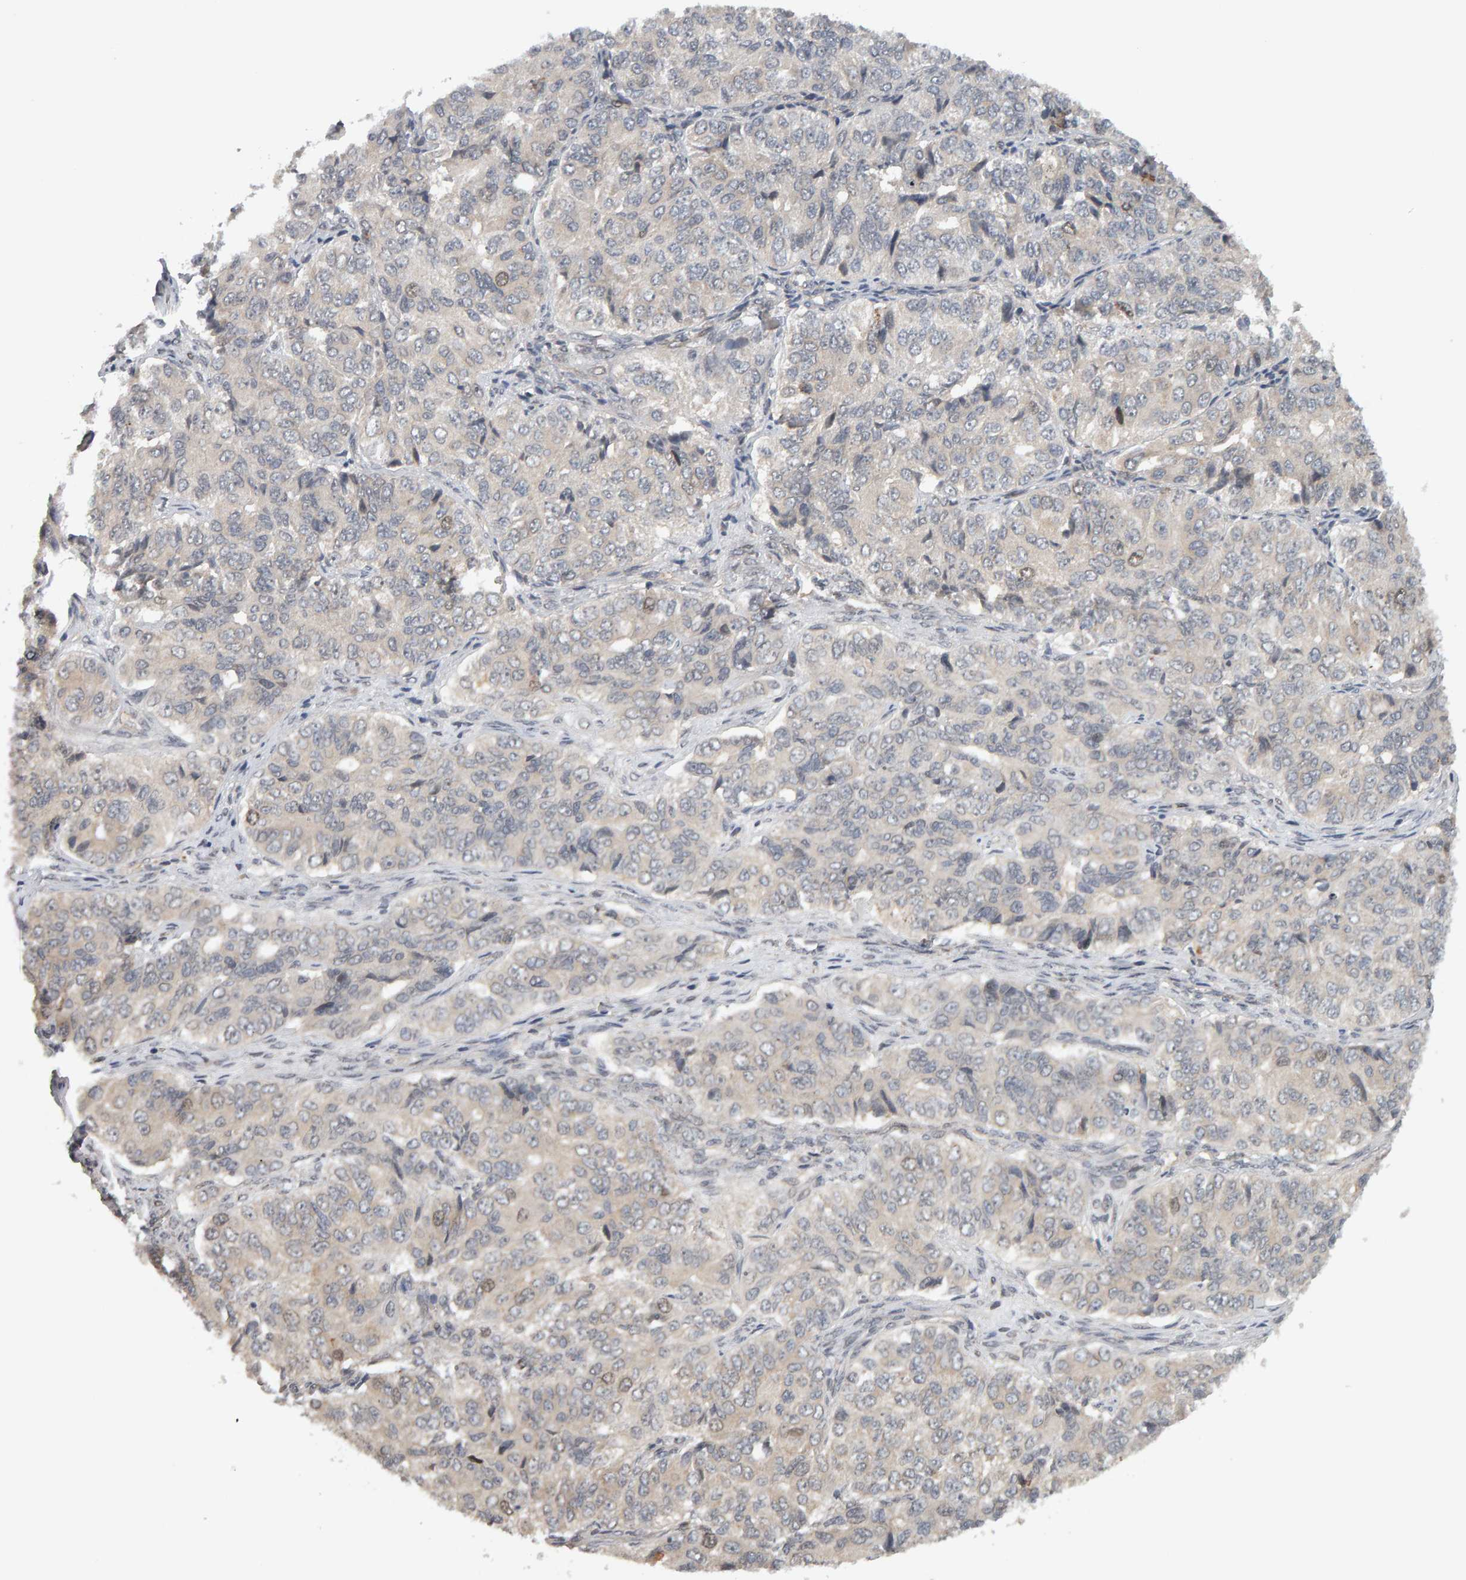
{"staining": {"intensity": "weak", "quantity": "<25%", "location": "nuclear"}, "tissue": "ovarian cancer", "cell_type": "Tumor cells", "image_type": "cancer", "snomed": [{"axis": "morphology", "description": "Carcinoma, endometroid"}, {"axis": "topography", "description": "Ovary"}], "caption": "There is no significant staining in tumor cells of ovarian cancer.", "gene": "CDCA5", "patient": {"sex": "female", "age": 51}}